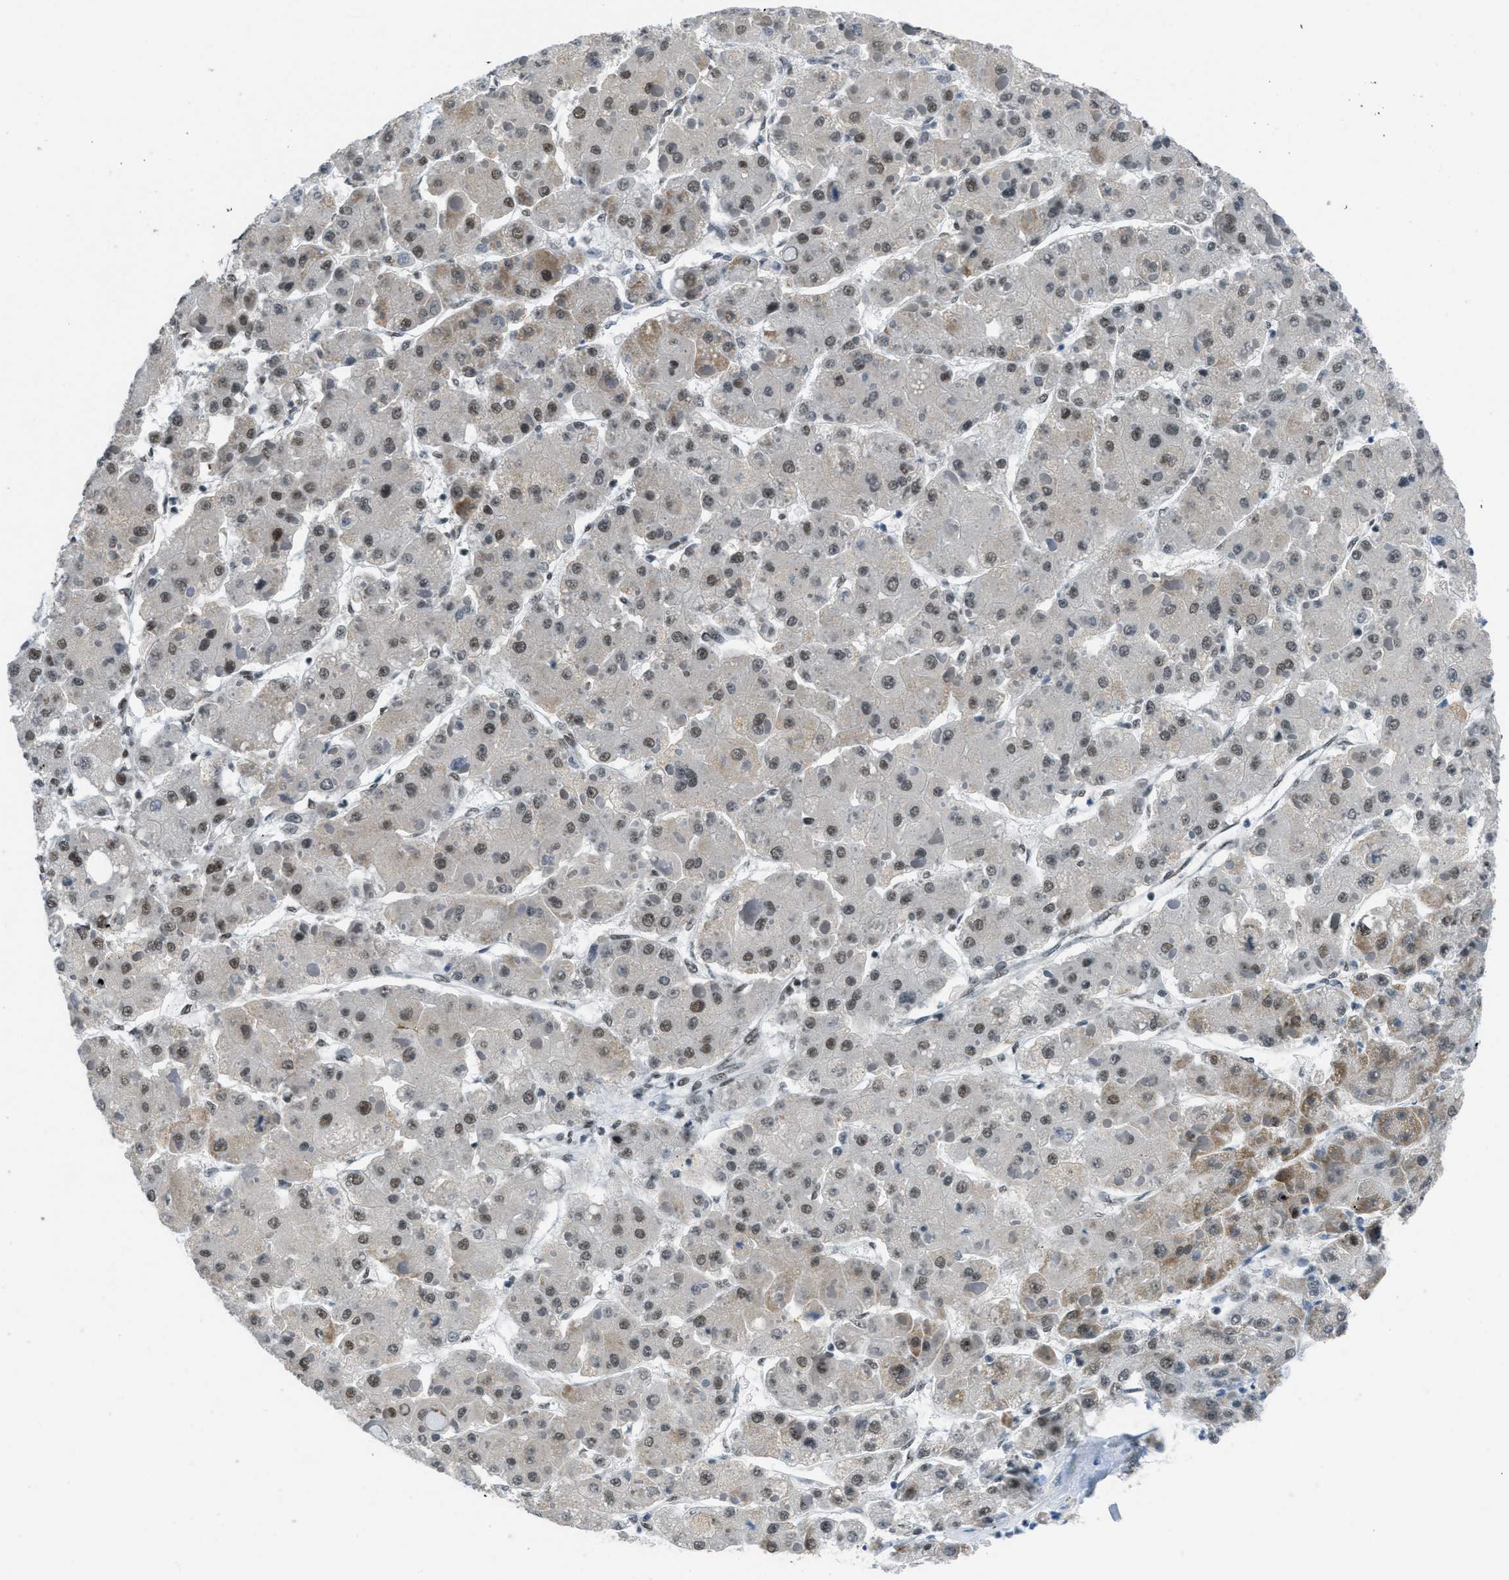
{"staining": {"intensity": "moderate", "quantity": ">75%", "location": "nuclear"}, "tissue": "liver cancer", "cell_type": "Tumor cells", "image_type": "cancer", "snomed": [{"axis": "morphology", "description": "Carcinoma, Hepatocellular, NOS"}, {"axis": "topography", "description": "Liver"}], "caption": "A histopathology image showing moderate nuclear staining in approximately >75% of tumor cells in liver hepatocellular carcinoma, as visualized by brown immunohistochemical staining.", "gene": "GATAD2B", "patient": {"sex": "female", "age": 73}}